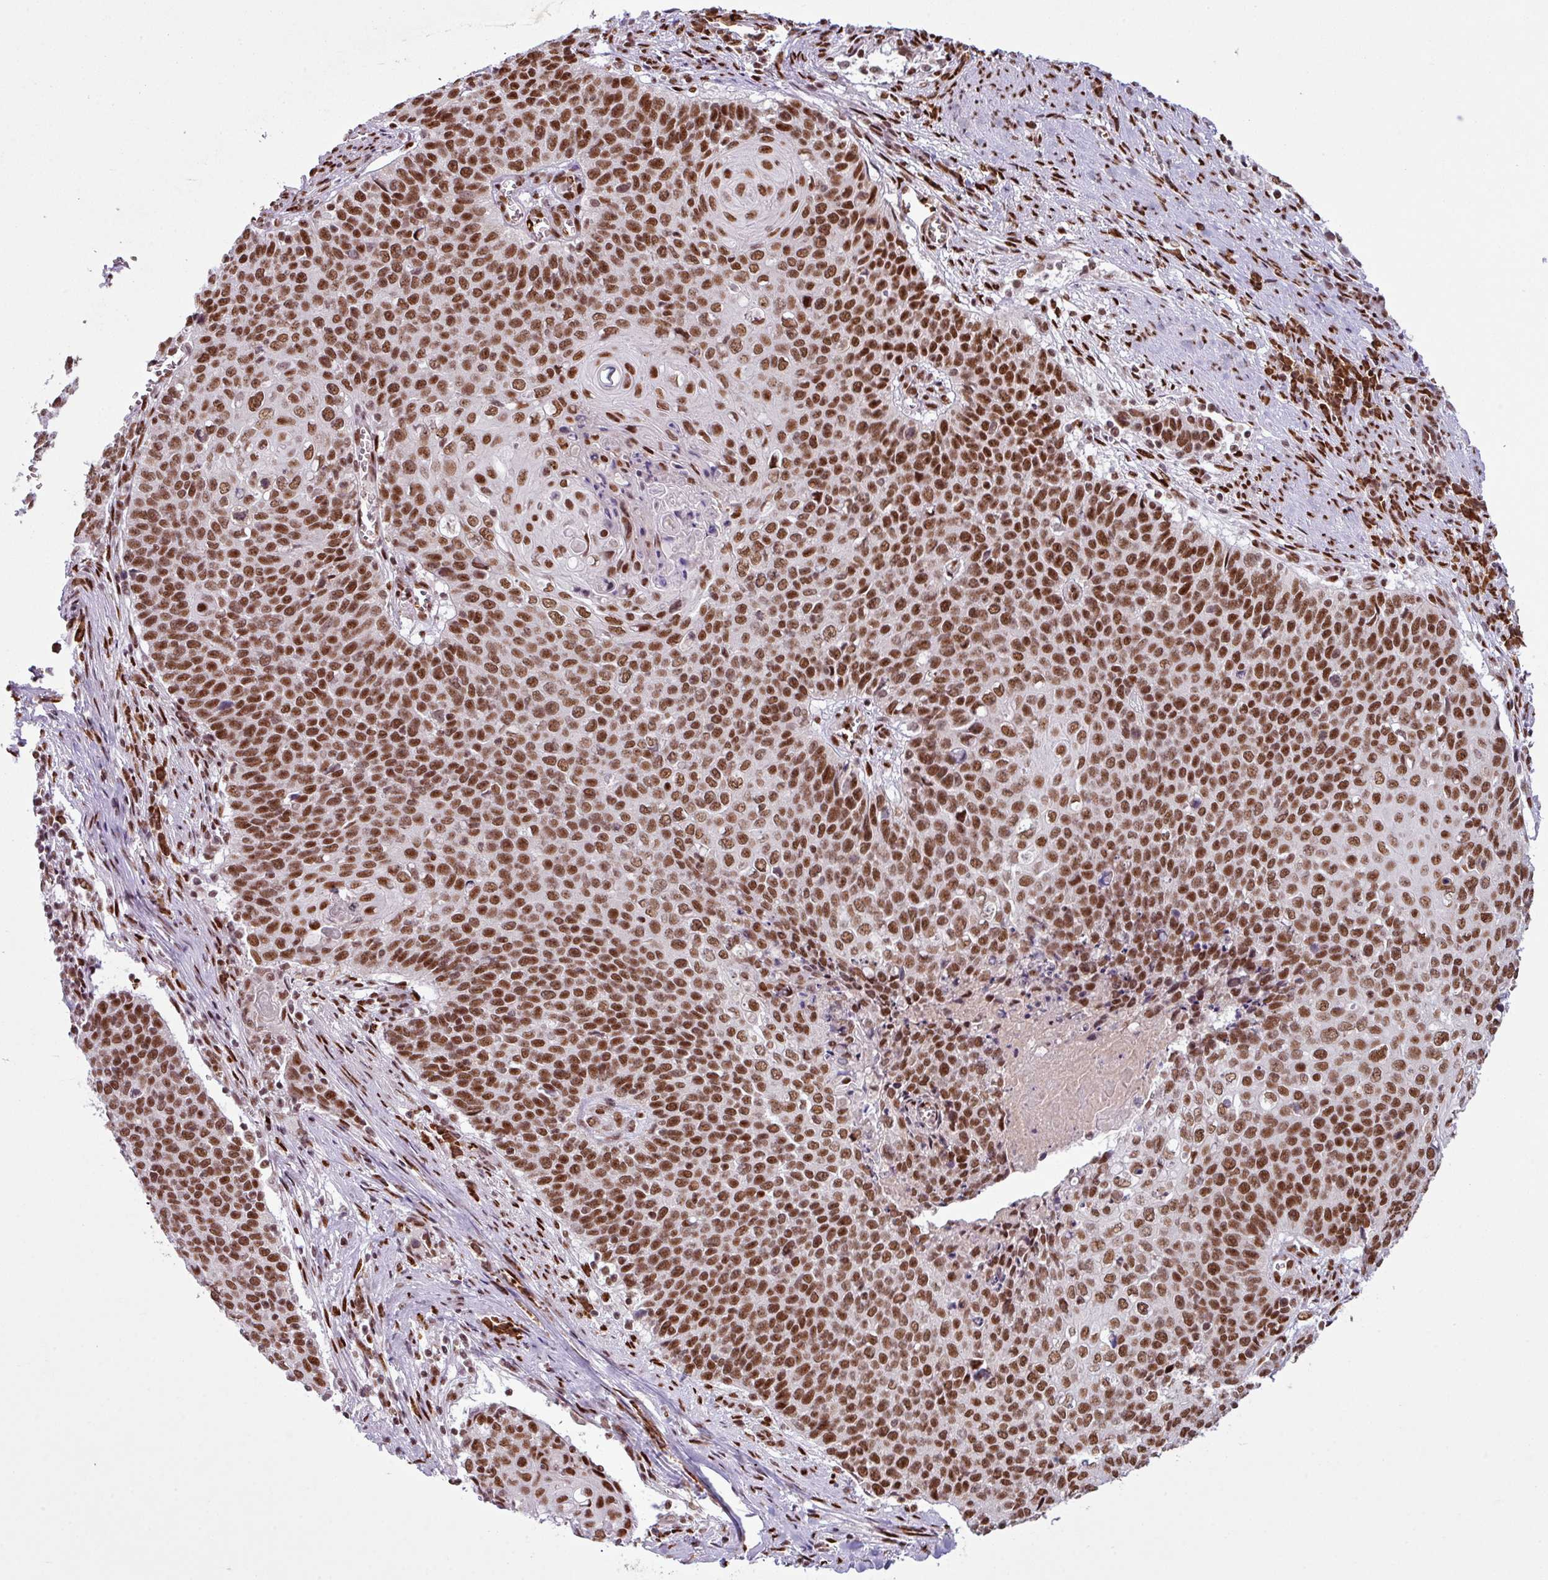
{"staining": {"intensity": "strong", "quantity": ">75%", "location": "nuclear"}, "tissue": "cervical cancer", "cell_type": "Tumor cells", "image_type": "cancer", "snomed": [{"axis": "morphology", "description": "Squamous cell carcinoma, NOS"}, {"axis": "topography", "description": "Cervix"}], "caption": "A high-resolution histopathology image shows immunohistochemistry staining of cervical cancer, which displays strong nuclear expression in approximately >75% of tumor cells. The staining was performed using DAB (3,3'-diaminobenzidine), with brown indicating positive protein expression. Nuclei are stained blue with hematoxylin.", "gene": "PRDM5", "patient": {"sex": "female", "age": 39}}